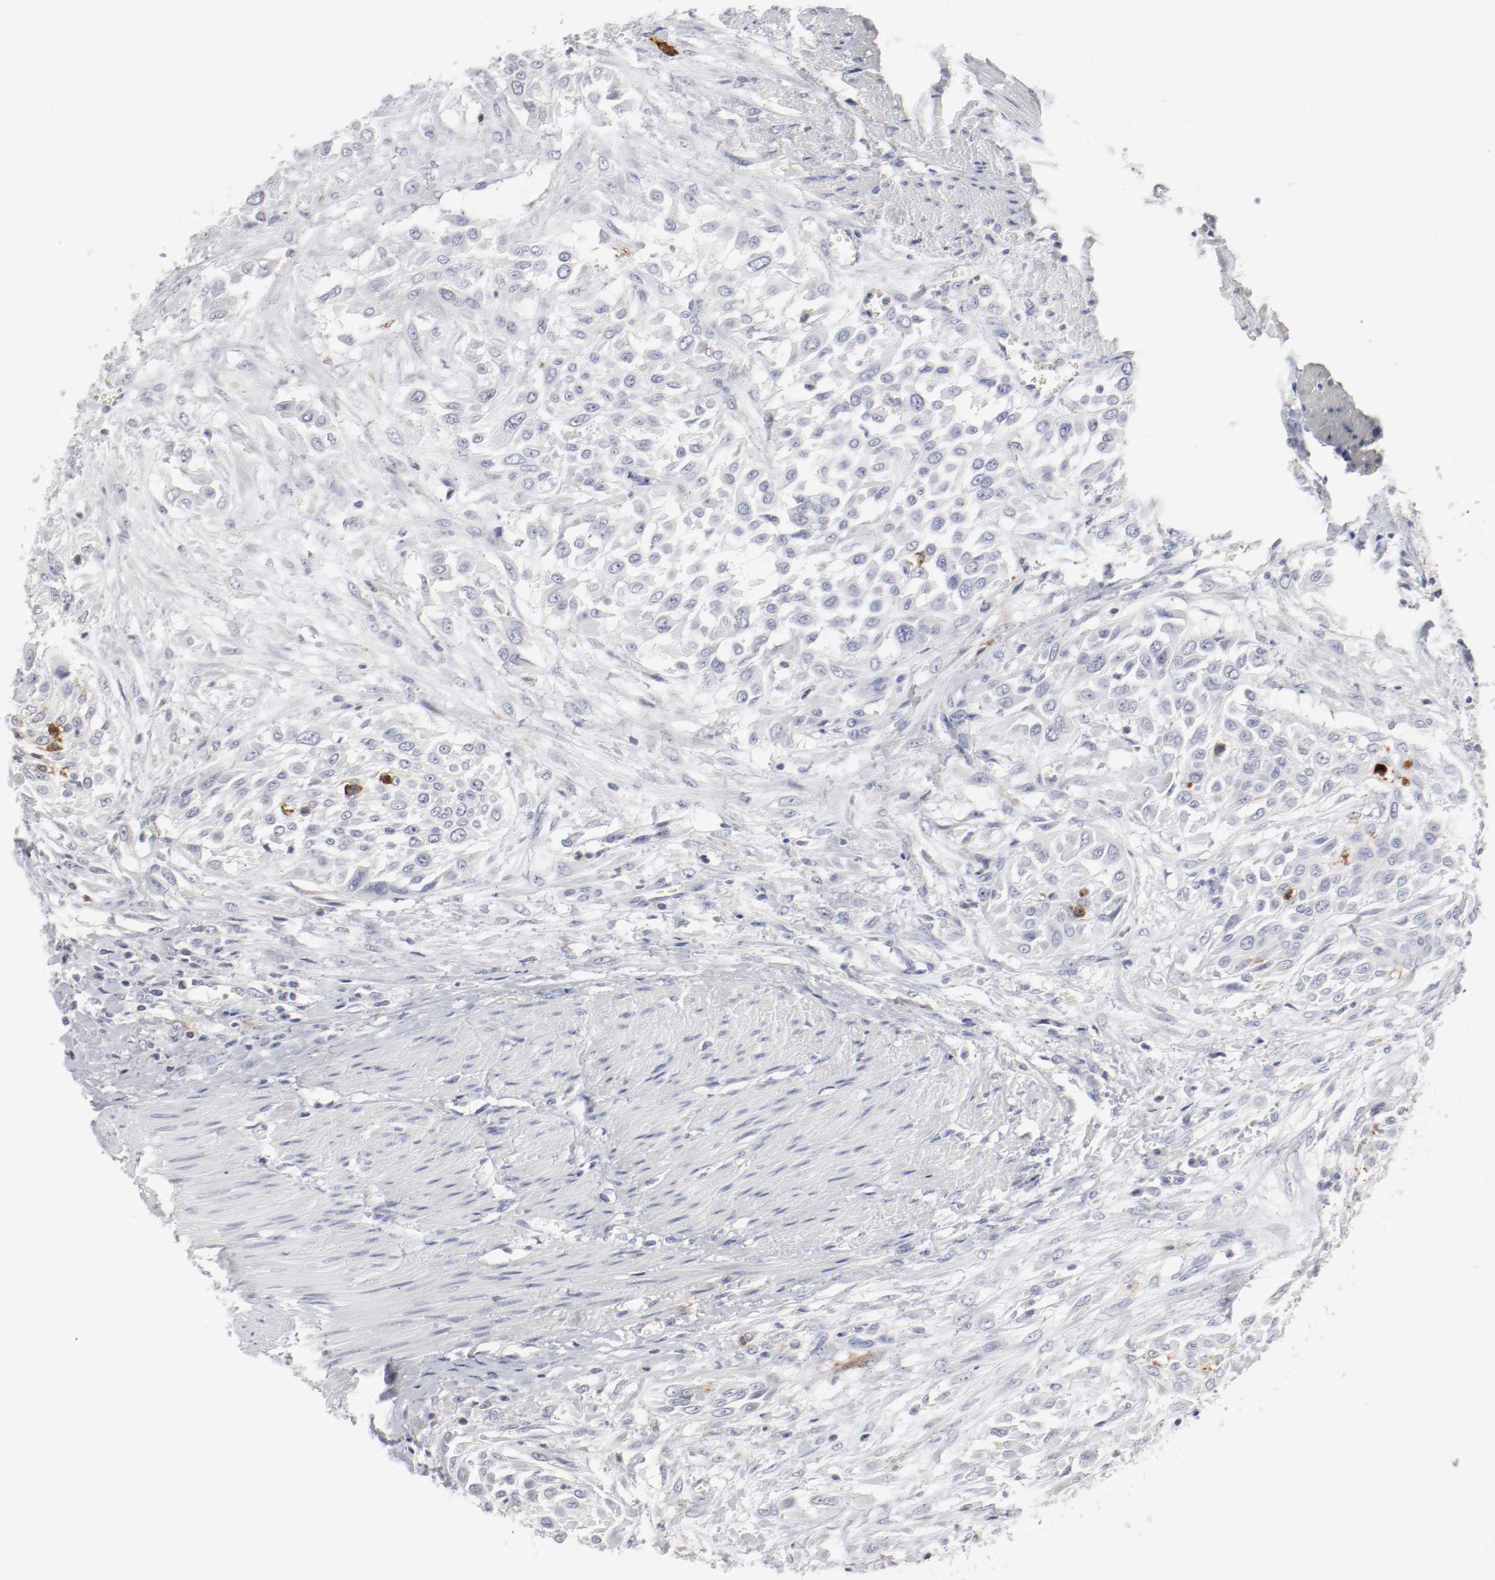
{"staining": {"intensity": "negative", "quantity": "none", "location": "none"}, "tissue": "urothelial cancer", "cell_type": "Tumor cells", "image_type": "cancer", "snomed": [{"axis": "morphology", "description": "Urothelial carcinoma, High grade"}, {"axis": "topography", "description": "Urinary bladder"}], "caption": "IHC micrograph of urothelial cancer stained for a protein (brown), which demonstrates no expression in tumor cells.", "gene": "ITGAX", "patient": {"sex": "male", "age": 57}}